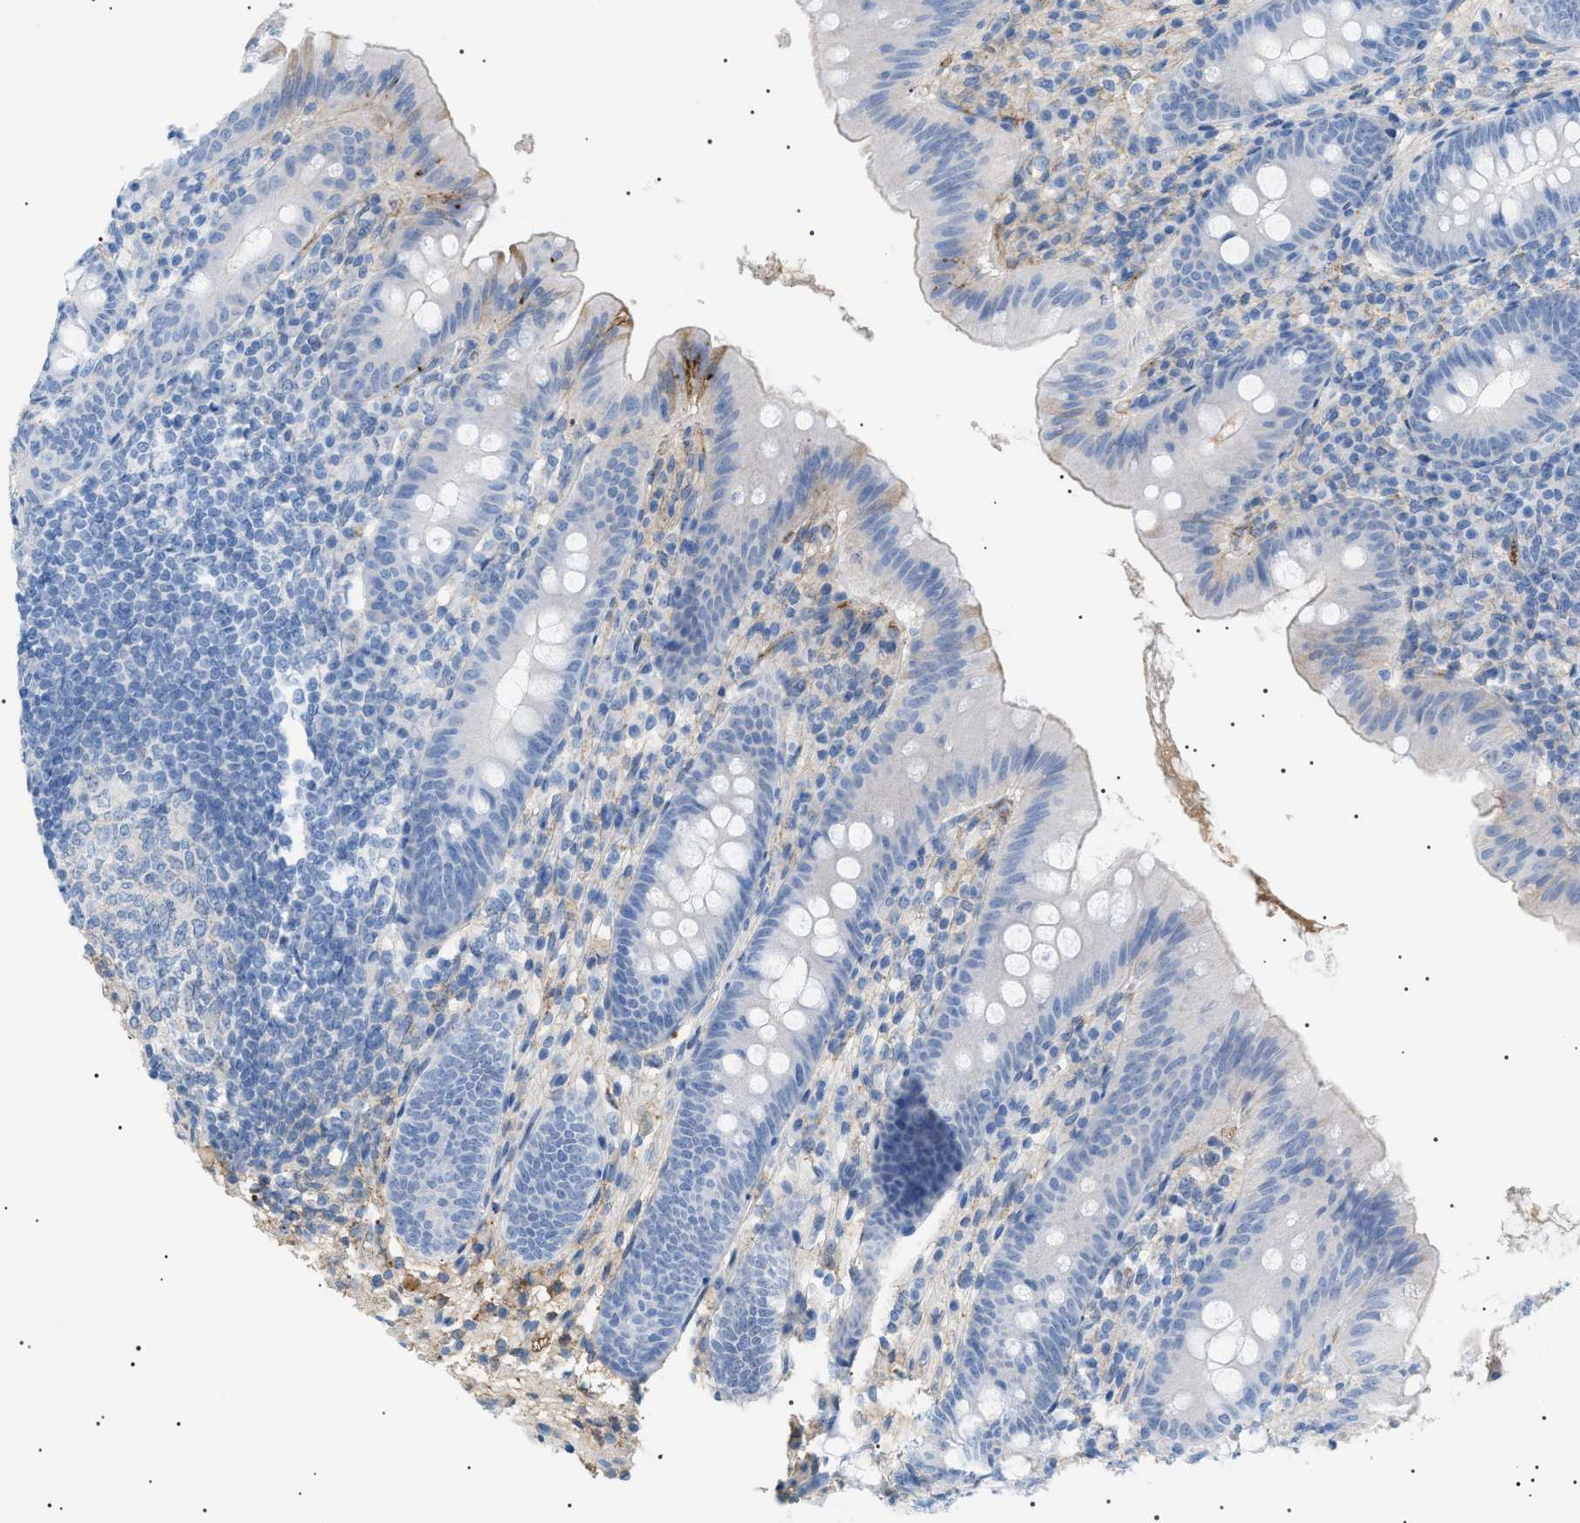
{"staining": {"intensity": "negative", "quantity": "none", "location": "none"}, "tissue": "appendix", "cell_type": "Glandular cells", "image_type": "normal", "snomed": [{"axis": "morphology", "description": "Normal tissue, NOS"}, {"axis": "topography", "description": "Appendix"}], "caption": "There is no significant expression in glandular cells of appendix. (Stains: DAB IHC with hematoxylin counter stain, Microscopy: brightfield microscopy at high magnification).", "gene": "LPA", "patient": {"sex": "male", "age": 56}}